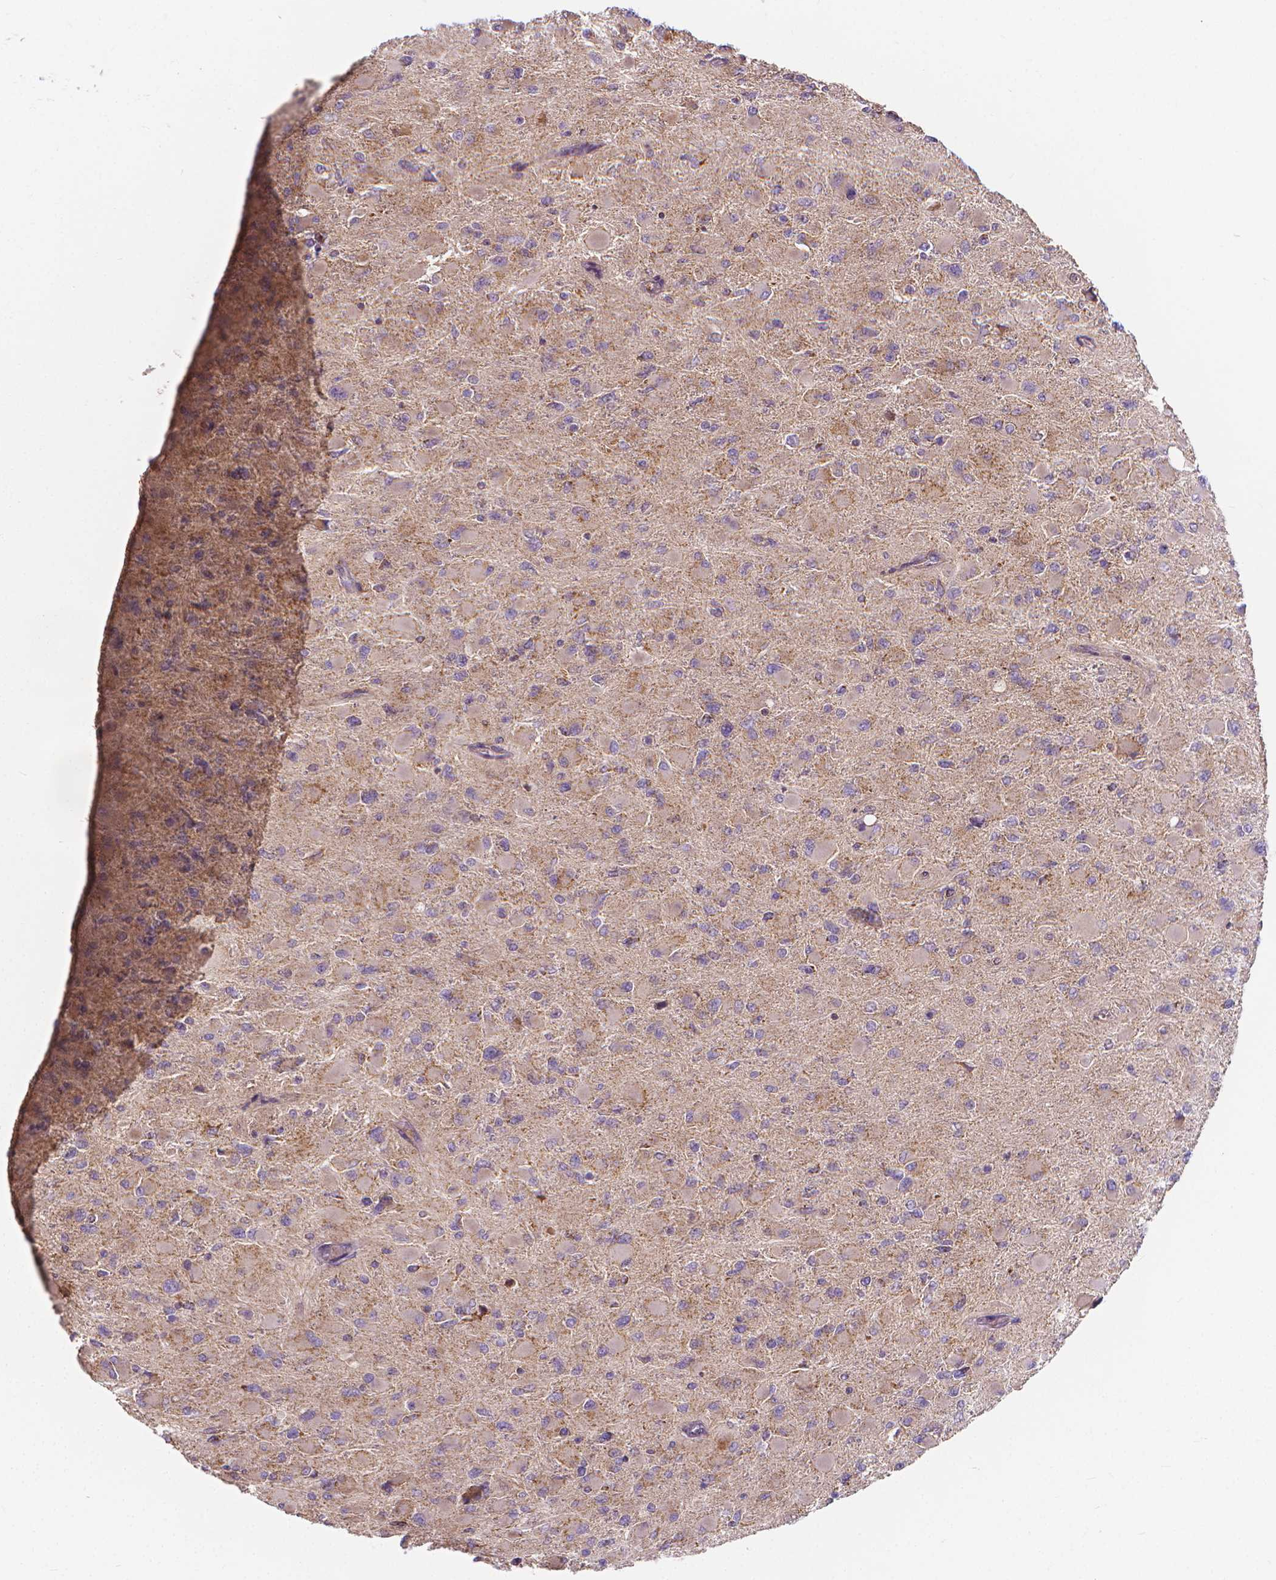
{"staining": {"intensity": "weak", "quantity": "<25%", "location": "cytoplasmic/membranous"}, "tissue": "glioma", "cell_type": "Tumor cells", "image_type": "cancer", "snomed": [{"axis": "morphology", "description": "Glioma, malignant, High grade"}, {"axis": "topography", "description": "Cerebral cortex"}], "caption": "Immunohistochemistry micrograph of glioma stained for a protein (brown), which reveals no expression in tumor cells.", "gene": "SNCAIP", "patient": {"sex": "female", "age": 36}}